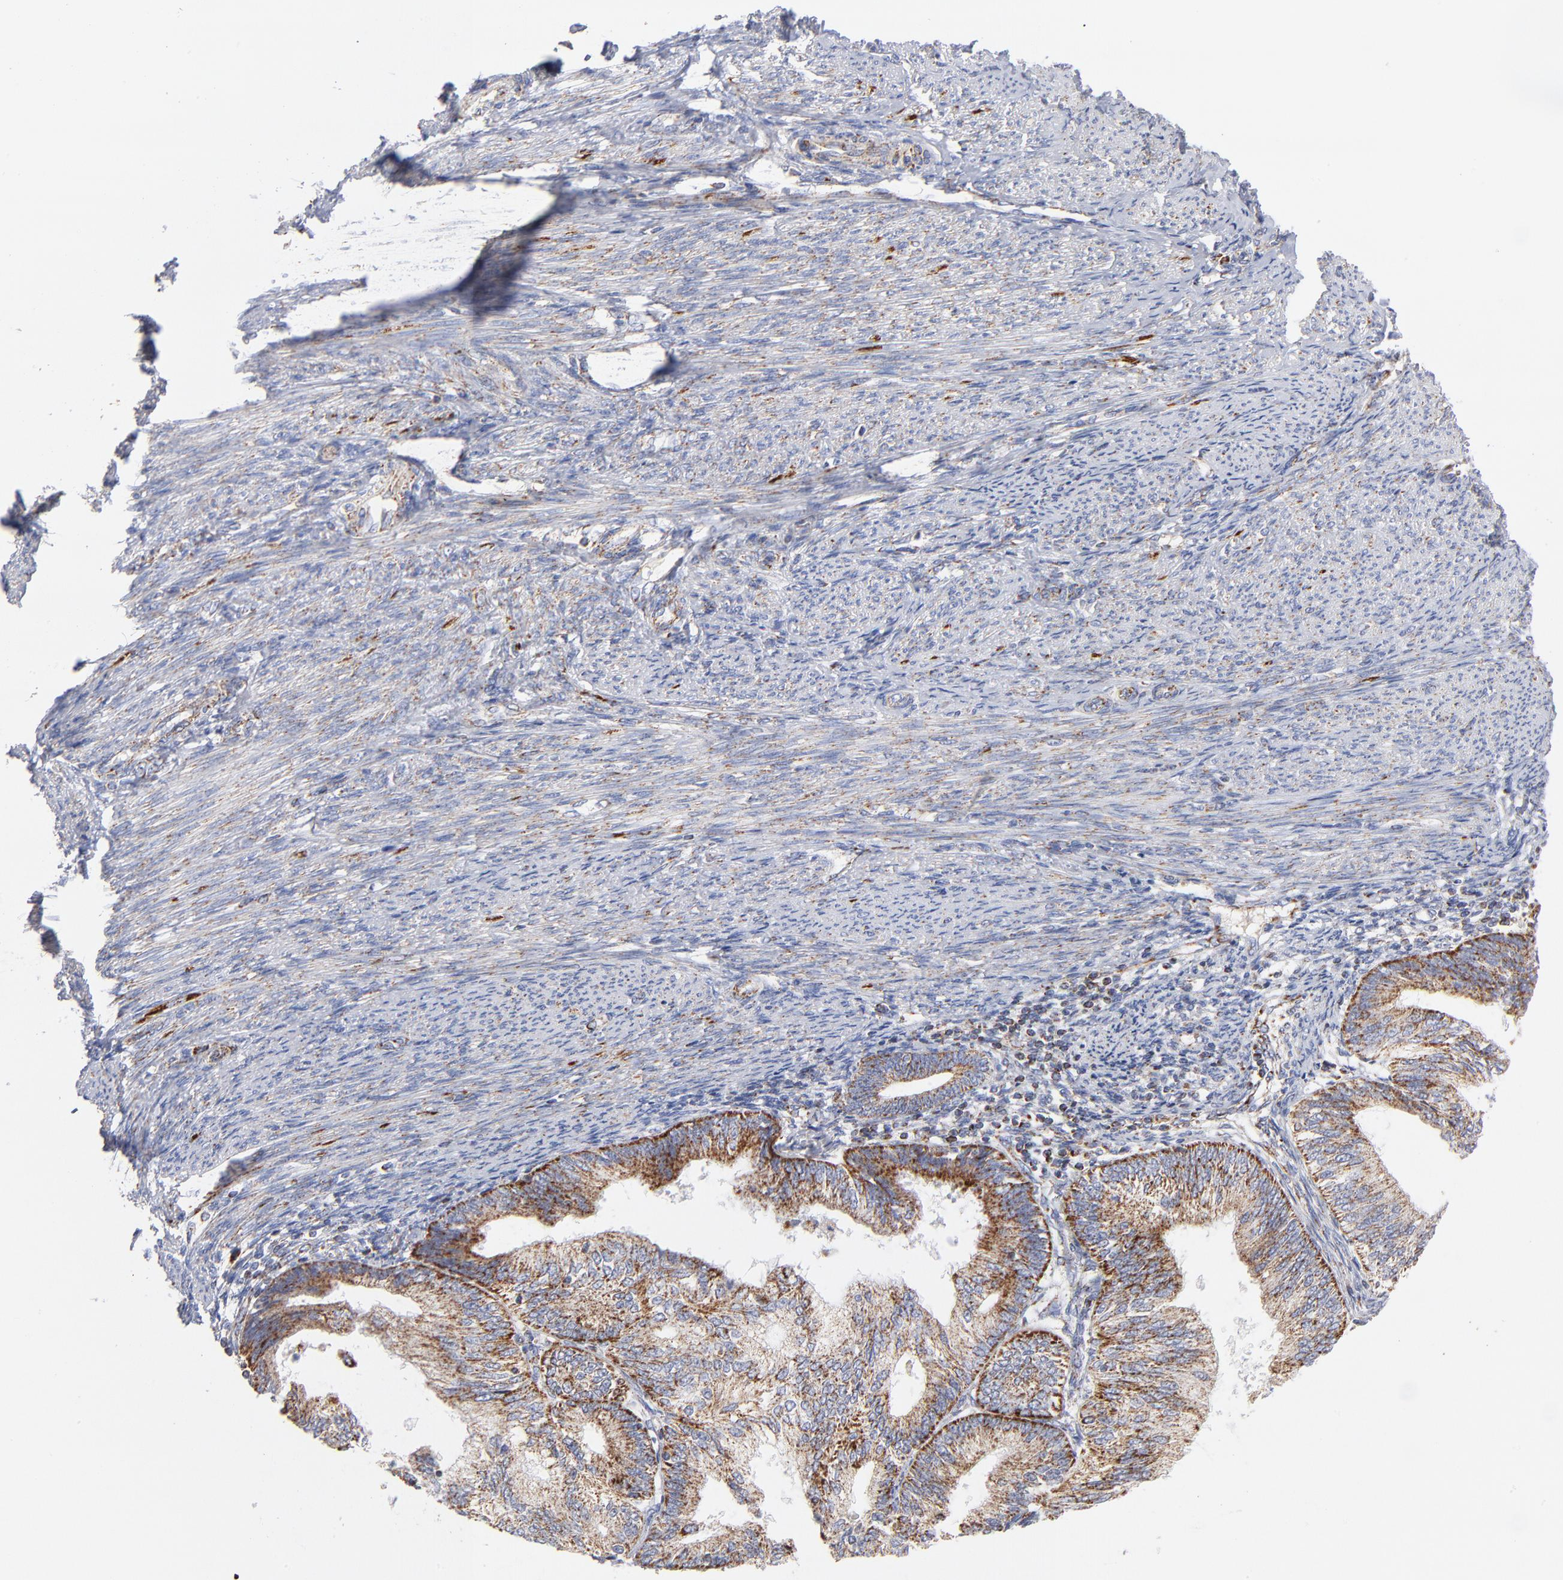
{"staining": {"intensity": "moderate", "quantity": ">75%", "location": "cytoplasmic/membranous"}, "tissue": "endometrial cancer", "cell_type": "Tumor cells", "image_type": "cancer", "snomed": [{"axis": "morphology", "description": "Adenocarcinoma, NOS"}, {"axis": "topography", "description": "Endometrium"}], "caption": "Protein expression analysis of adenocarcinoma (endometrial) demonstrates moderate cytoplasmic/membranous expression in about >75% of tumor cells. The protein is shown in brown color, while the nuclei are stained blue.", "gene": "DLAT", "patient": {"sex": "female", "age": 55}}